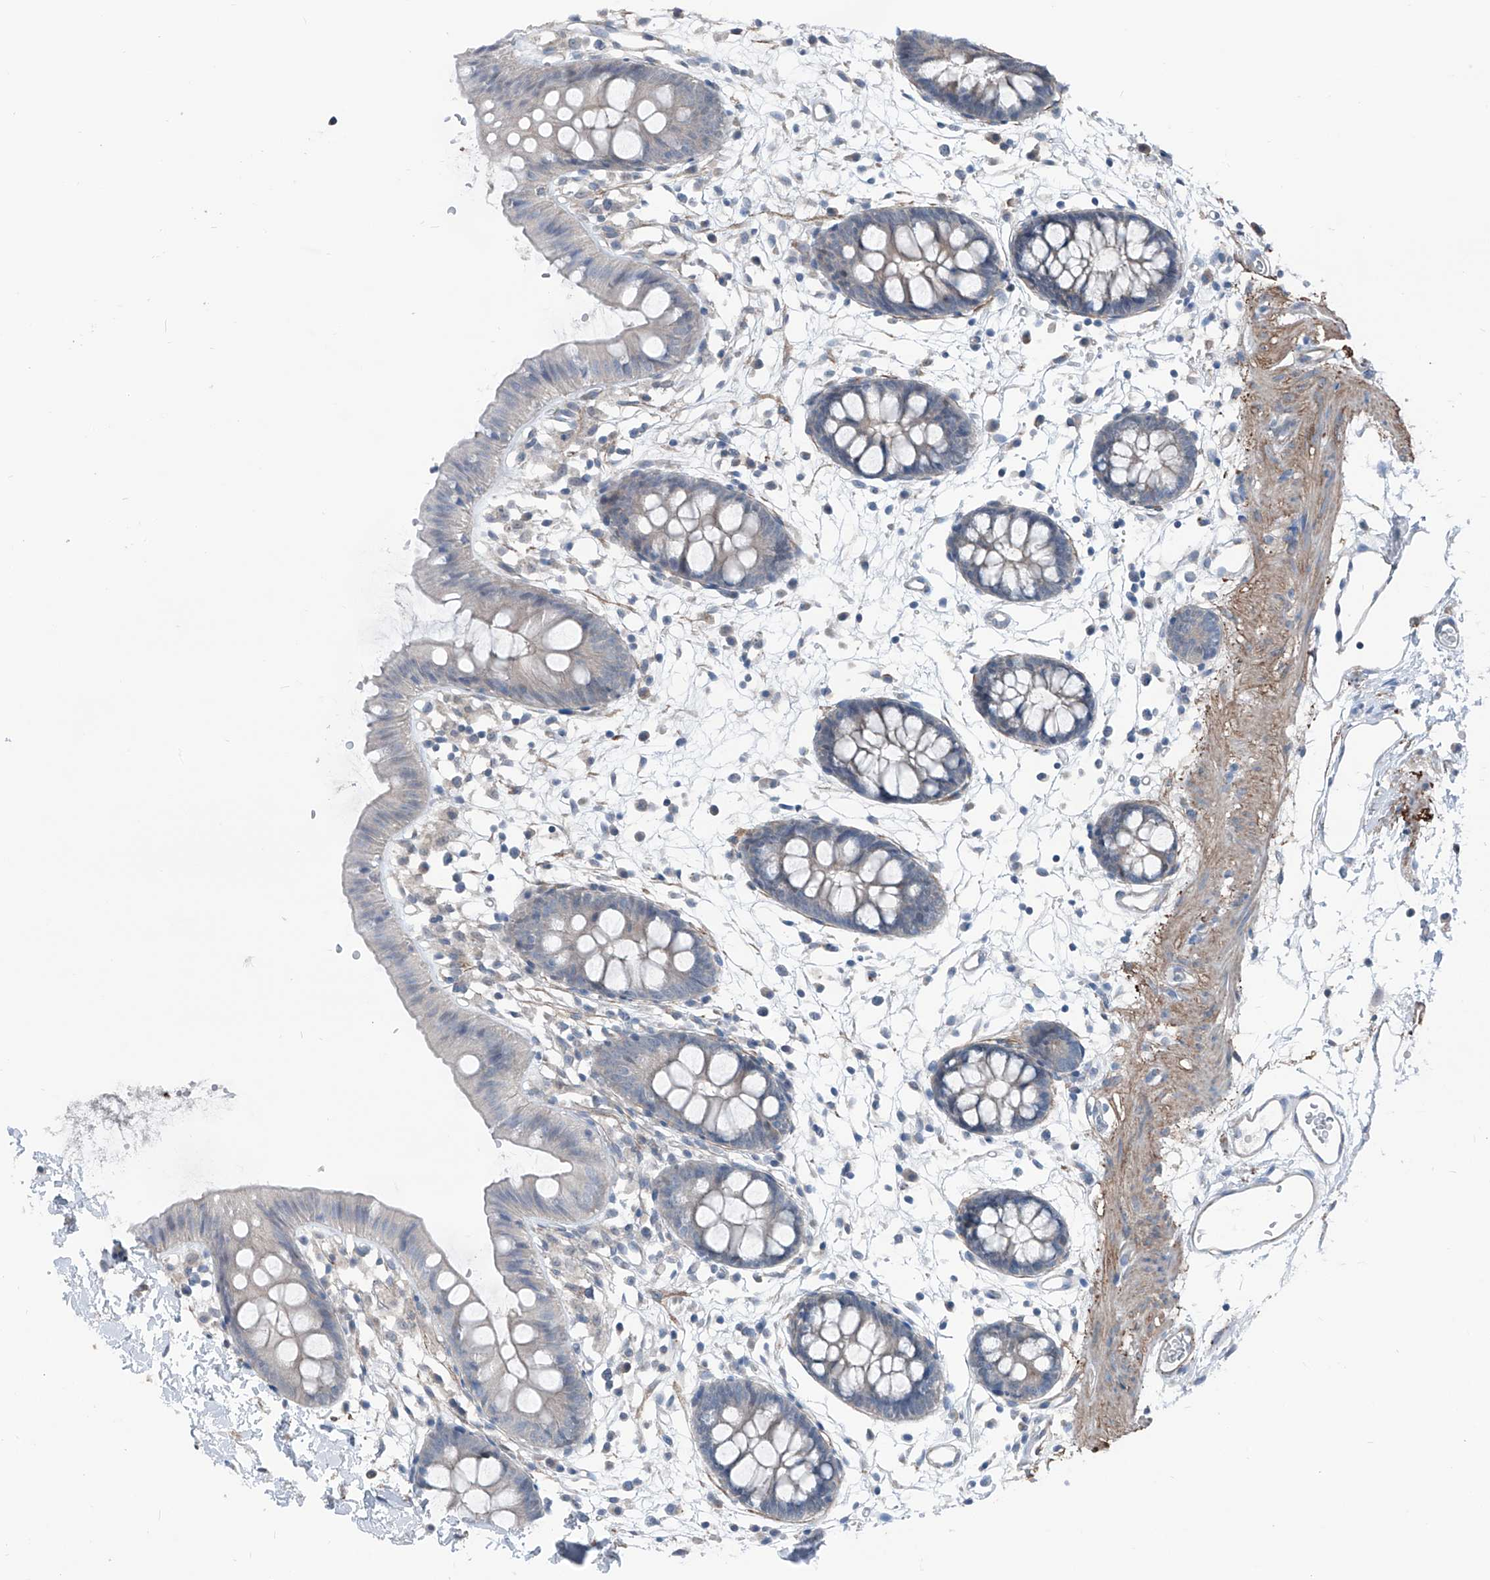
{"staining": {"intensity": "moderate", "quantity": "25%-75%", "location": "cytoplasmic/membranous"}, "tissue": "colon", "cell_type": "Endothelial cells", "image_type": "normal", "snomed": [{"axis": "morphology", "description": "Normal tissue, NOS"}, {"axis": "topography", "description": "Colon"}], "caption": "About 25%-75% of endothelial cells in normal human colon exhibit moderate cytoplasmic/membranous protein expression as visualized by brown immunohistochemical staining.", "gene": "HSPB11", "patient": {"sex": "male", "age": 56}}